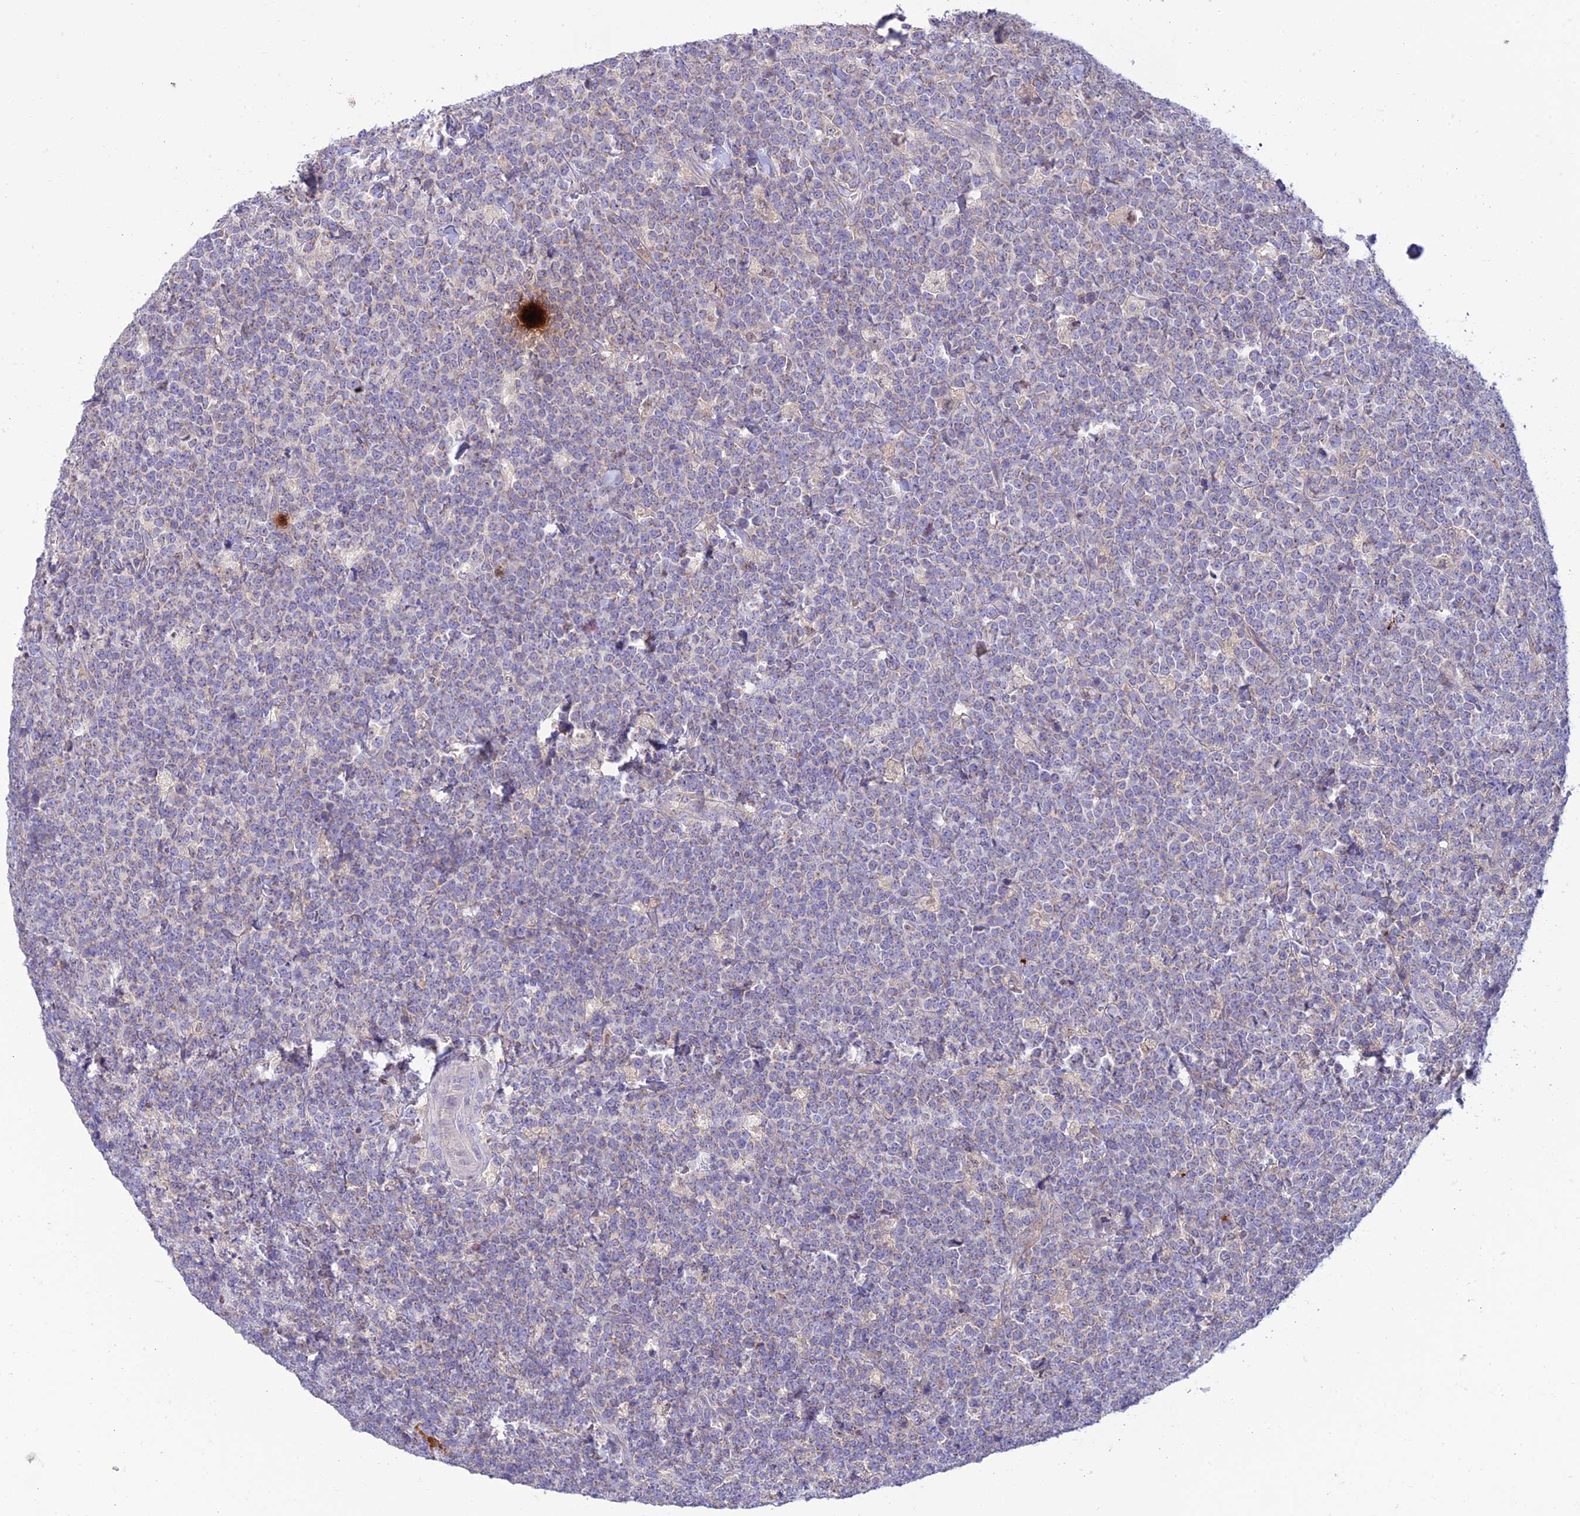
{"staining": {"intensity": "negative", "quantity": "none", "location": "none"}, "tissue": "lymphoma", "cell_type": "Tumor cells", "image_type": "cancer", "snomed": [{"axis": "morphology", "description": "Malignant lymphoma, non-Hodgkin's type, High grade"}, {"axis": "topography", "description": "Small intestine"}], "caption": "Immunohistochemical staining of human high-grade malignant lymphoma, non-Hodgkin's type exhibits no significant positivity in tumor cells. Nuclei are stained in blue.", "gene": "IRAK3", "patient": {"sex": "male", "age": 8}}